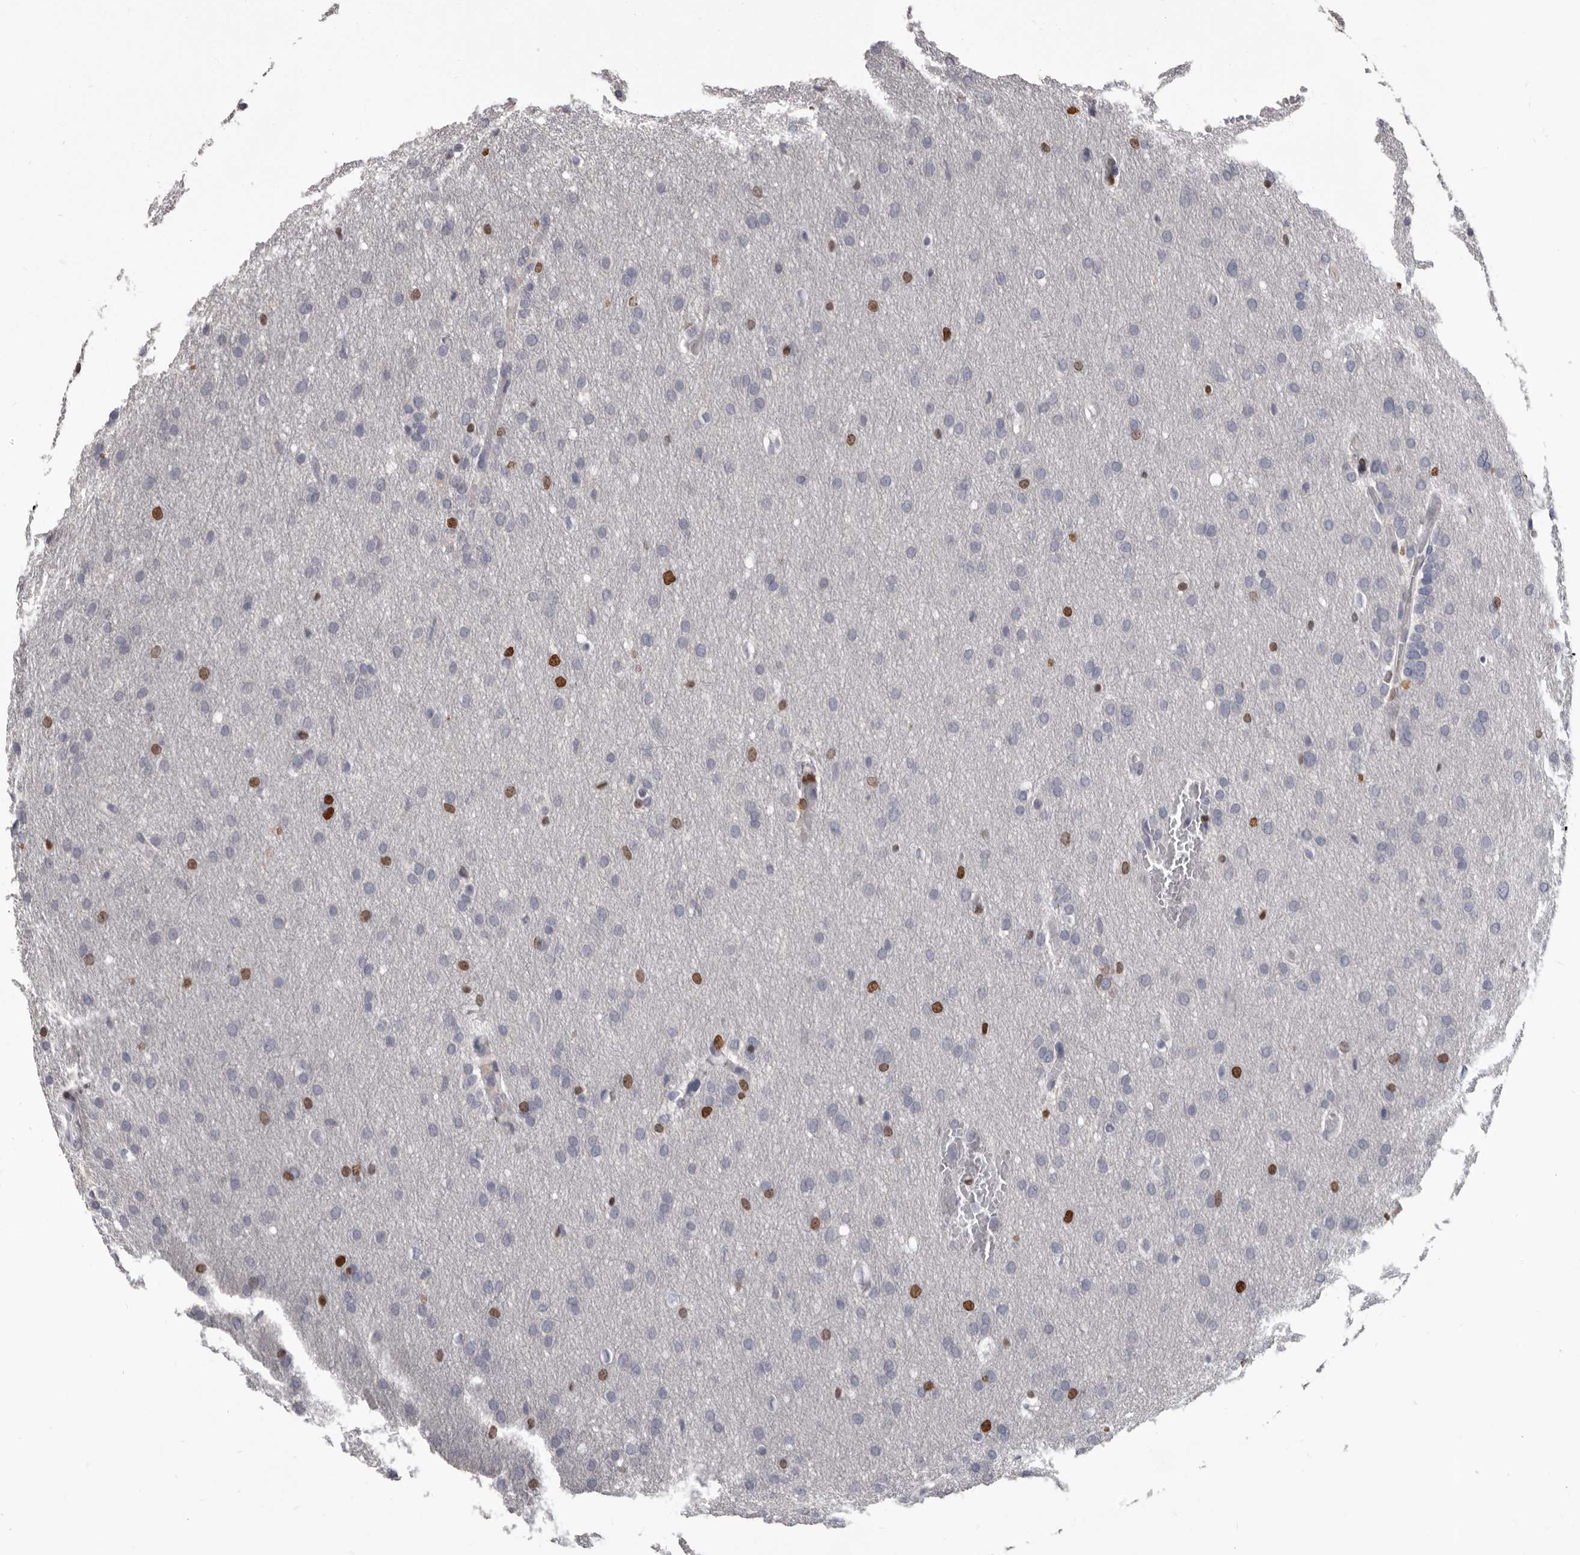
{"staining": {"intensity": "strong", "quantity": "<25%", "location": "nuclear"}, "tissue": "glioma", "cell_type": "Tumor cells", "image_type": "cancer", "snomed": [{"axis": "morphology", "description": "Glioma, malignant, Low grade"}, {"axis": "topography", "description": "Brain"}], "caption": "Glioma stained with immunohistochemistry exhibits strong nuclear expression in approximately <25% of tumor cells.", "gene": "AHR", "patient": {"sex": "female", "age": 37}}